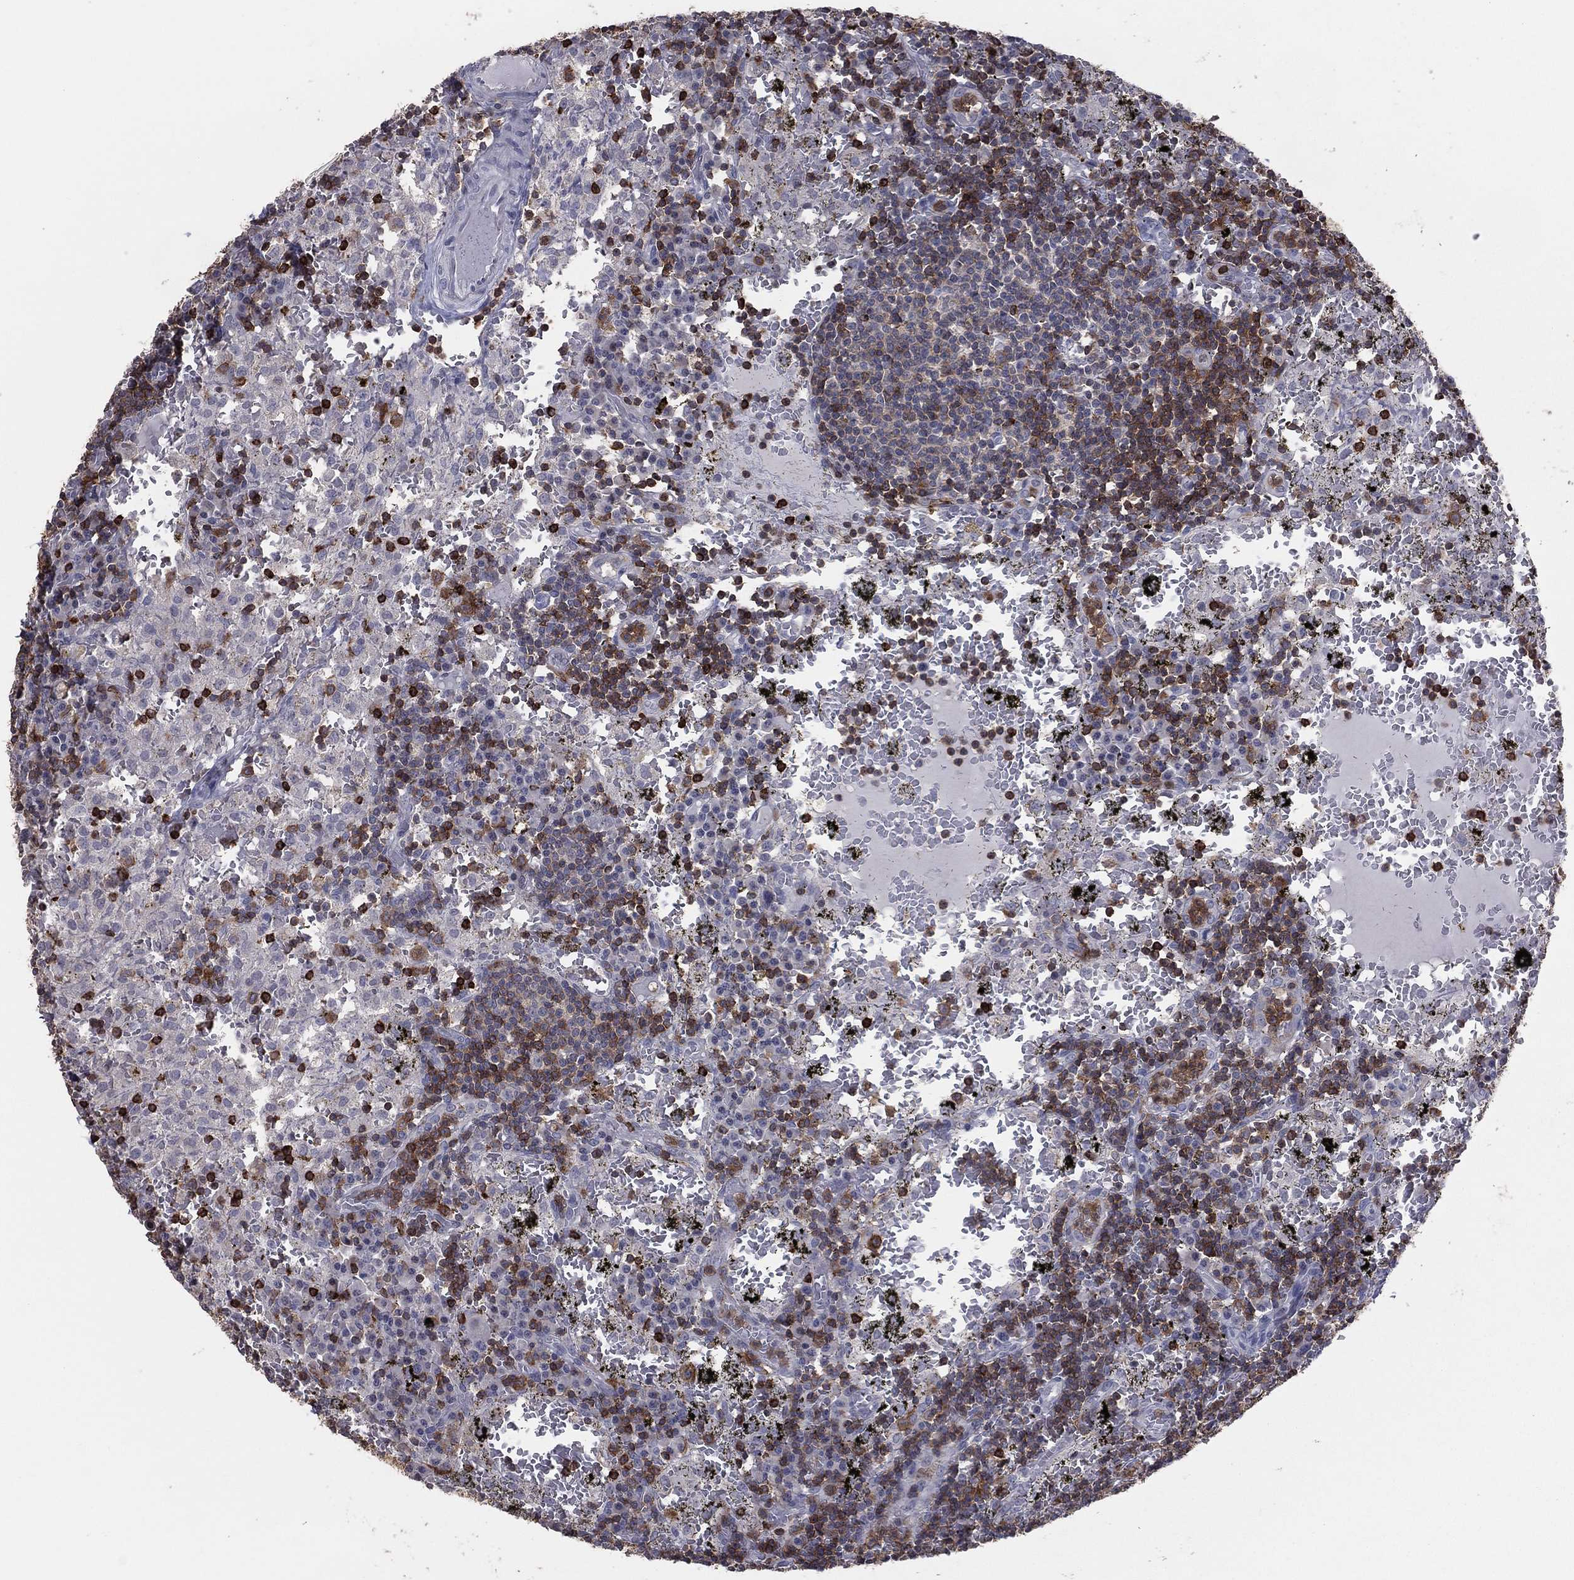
{"staining": {"intensity": "moderate", "quantity": "<25%", "location": "cytoplasmic/membranous"}, "tissue": "lymph node", "cell_type": "Germinal center cells", "image_type": "normal", "snomed": [{"axis": "morphology", "description": "Normal tissue, NOS"}, {"axis": "topography", "description": "Lymph node"}], "caption": "Lymph node was stained to show a protein in brown. There is low levels of moderate cytoplasmic/membranous expression in about <25% of germinal center cells. Using DAB (brown) and hematoxylin (blue) stains, captured at high magnification using brightfield microscopy.", "gene": "PSTPIP1", "patient": {"sex": "male", "age": 62}}